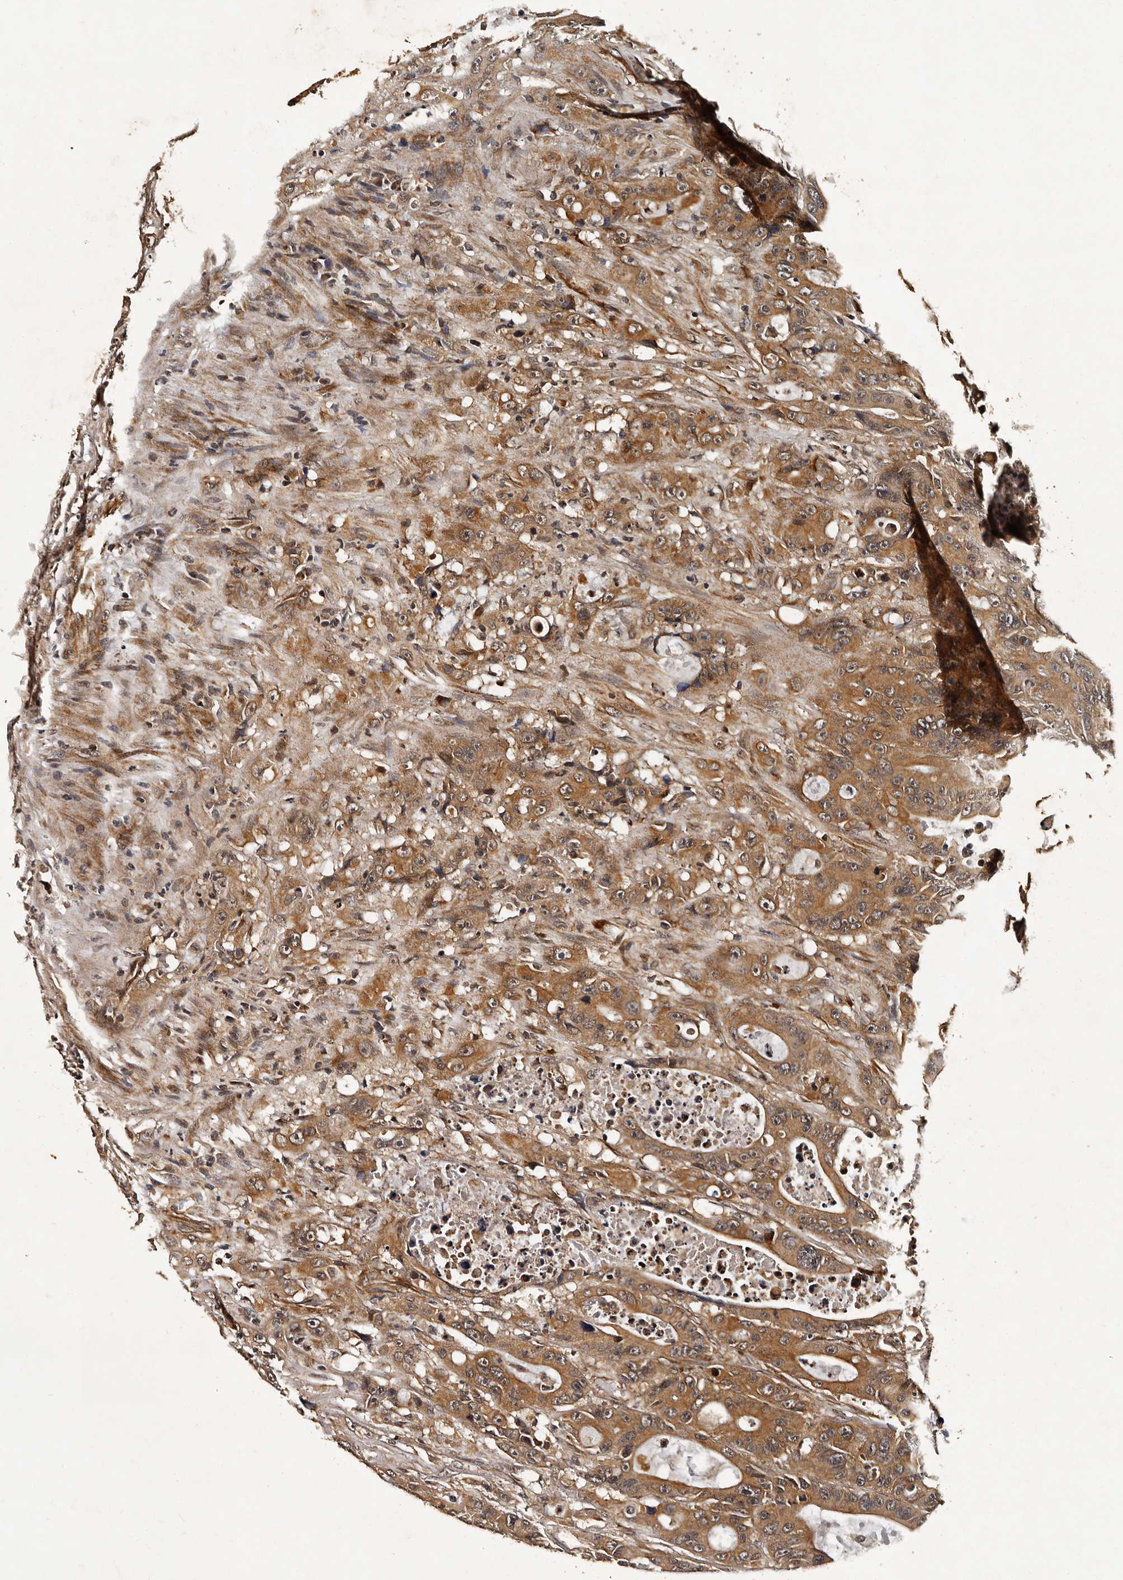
{"staining": {"intensity": "moderate", "quantity": ">75%", "location": "cytoplasmic/membranous"}, "tissue": "colorectal cancer", "cell_type": "Tumor cells", "image_type": "cancer", "snomed": [{"axis": "morphology", "description": "Adenocarcinoma, NOS"}, {"axis": "topography", "description": "Colon"}], "caption": "This micrograph demonstrates immunohistochemistry staining of colorectal cancer (adenocarcinoma), with medium moderate cytoplasmic/membranous staining in about >75% of tumor cells.", "gene": "CPNE3", "patient": {"sex": "male", "age": 83}}